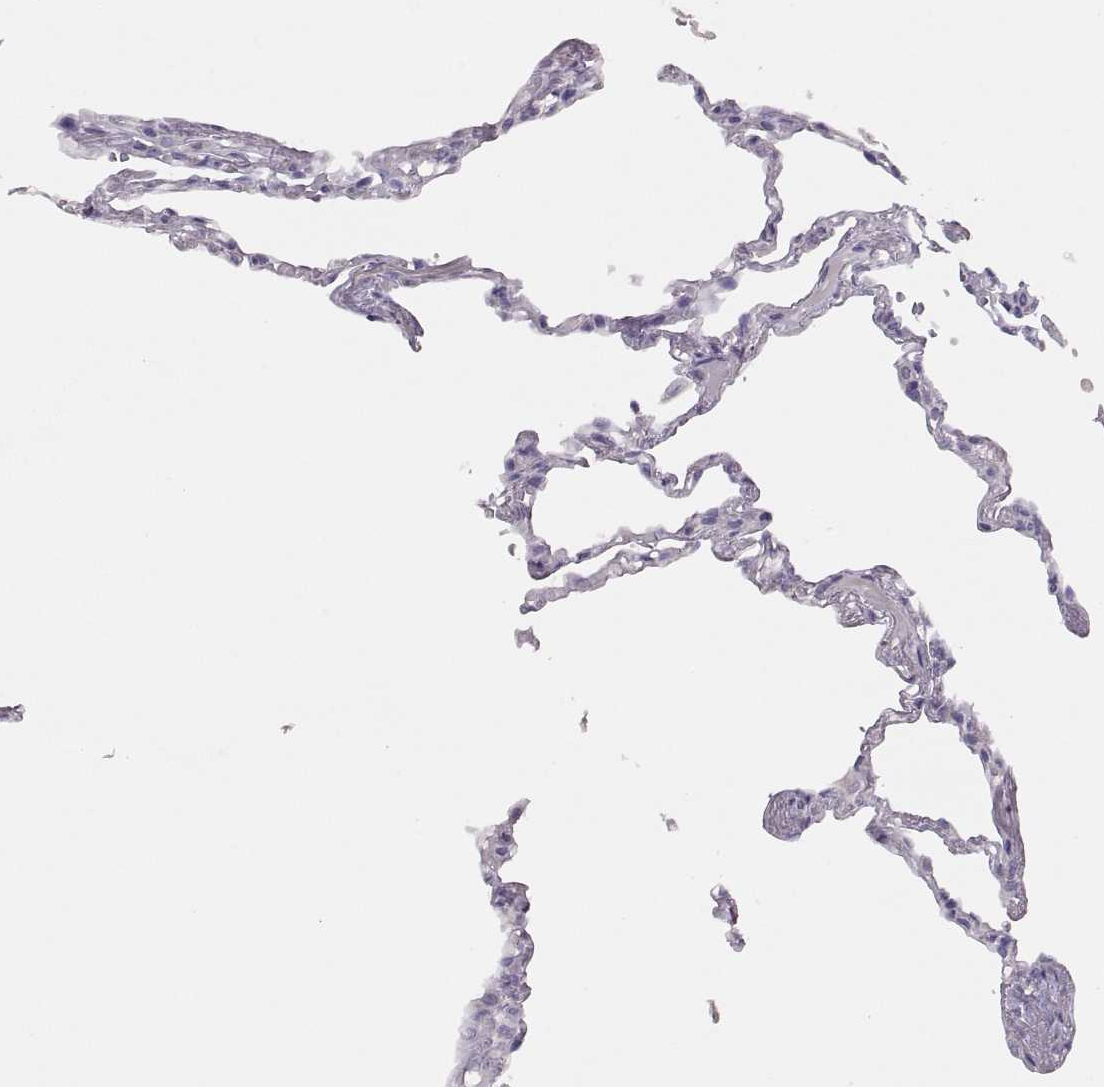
{"staining": {"intensity": "negative", "quantity": "none", "location": "none"}, "tissue": "lung", "cell_type": "Alveolar cells", "image_type": "normal", "snomed": [{"axis": "morphology", "description": "Normal tissue, NOS"}, {"axis": "topography", "description": "Lung"}], "caption": "A histopathology image of human lung is negative for staining in alveolar cells. (DAB immunohistochemistry (IHC), high magnification).", "gene": "TBX19", "patient": {"sex": "male", "age": 78}}